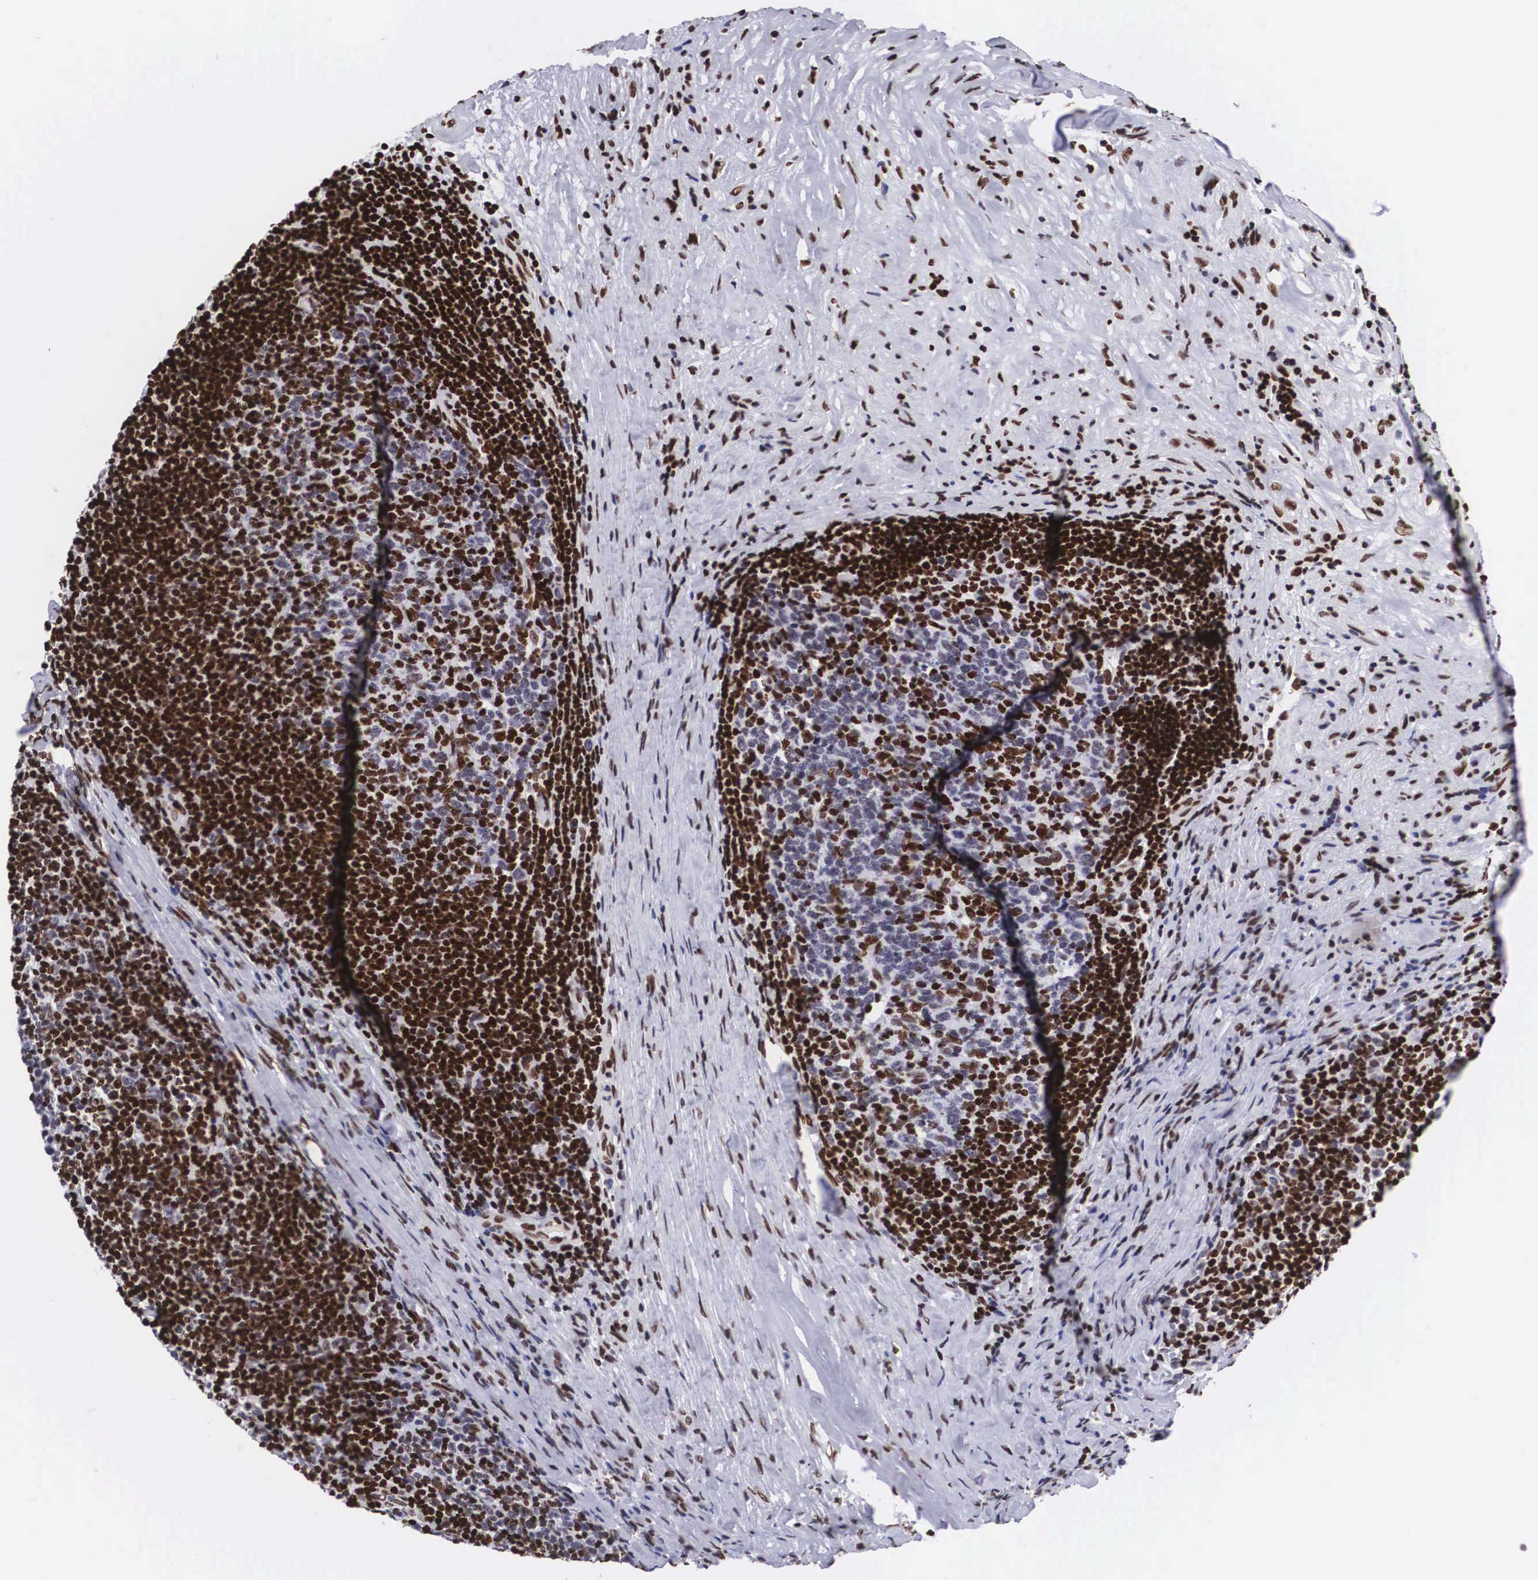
{"staining": {"intensity": "strong", "quantity": ">75%", "location": "nuclear"}, "tissue": "lymphoma", "cell_type": "Tumor cells", "image_type": "cancer", "snomed": [{"axis": "morphology", "description": "Malignant lymphoma, non-Hodgkin's type, Low grade"}, {"axis": "topography", "description": "Lymph node"}], "caption": "Malignant lymphoma, non-Hodgkin's type (low-grade) stained with a protein marker reveals strong staining in tumor cells.", "gene": "MECP2", "patient": {"sex": "male", "age": 74}}